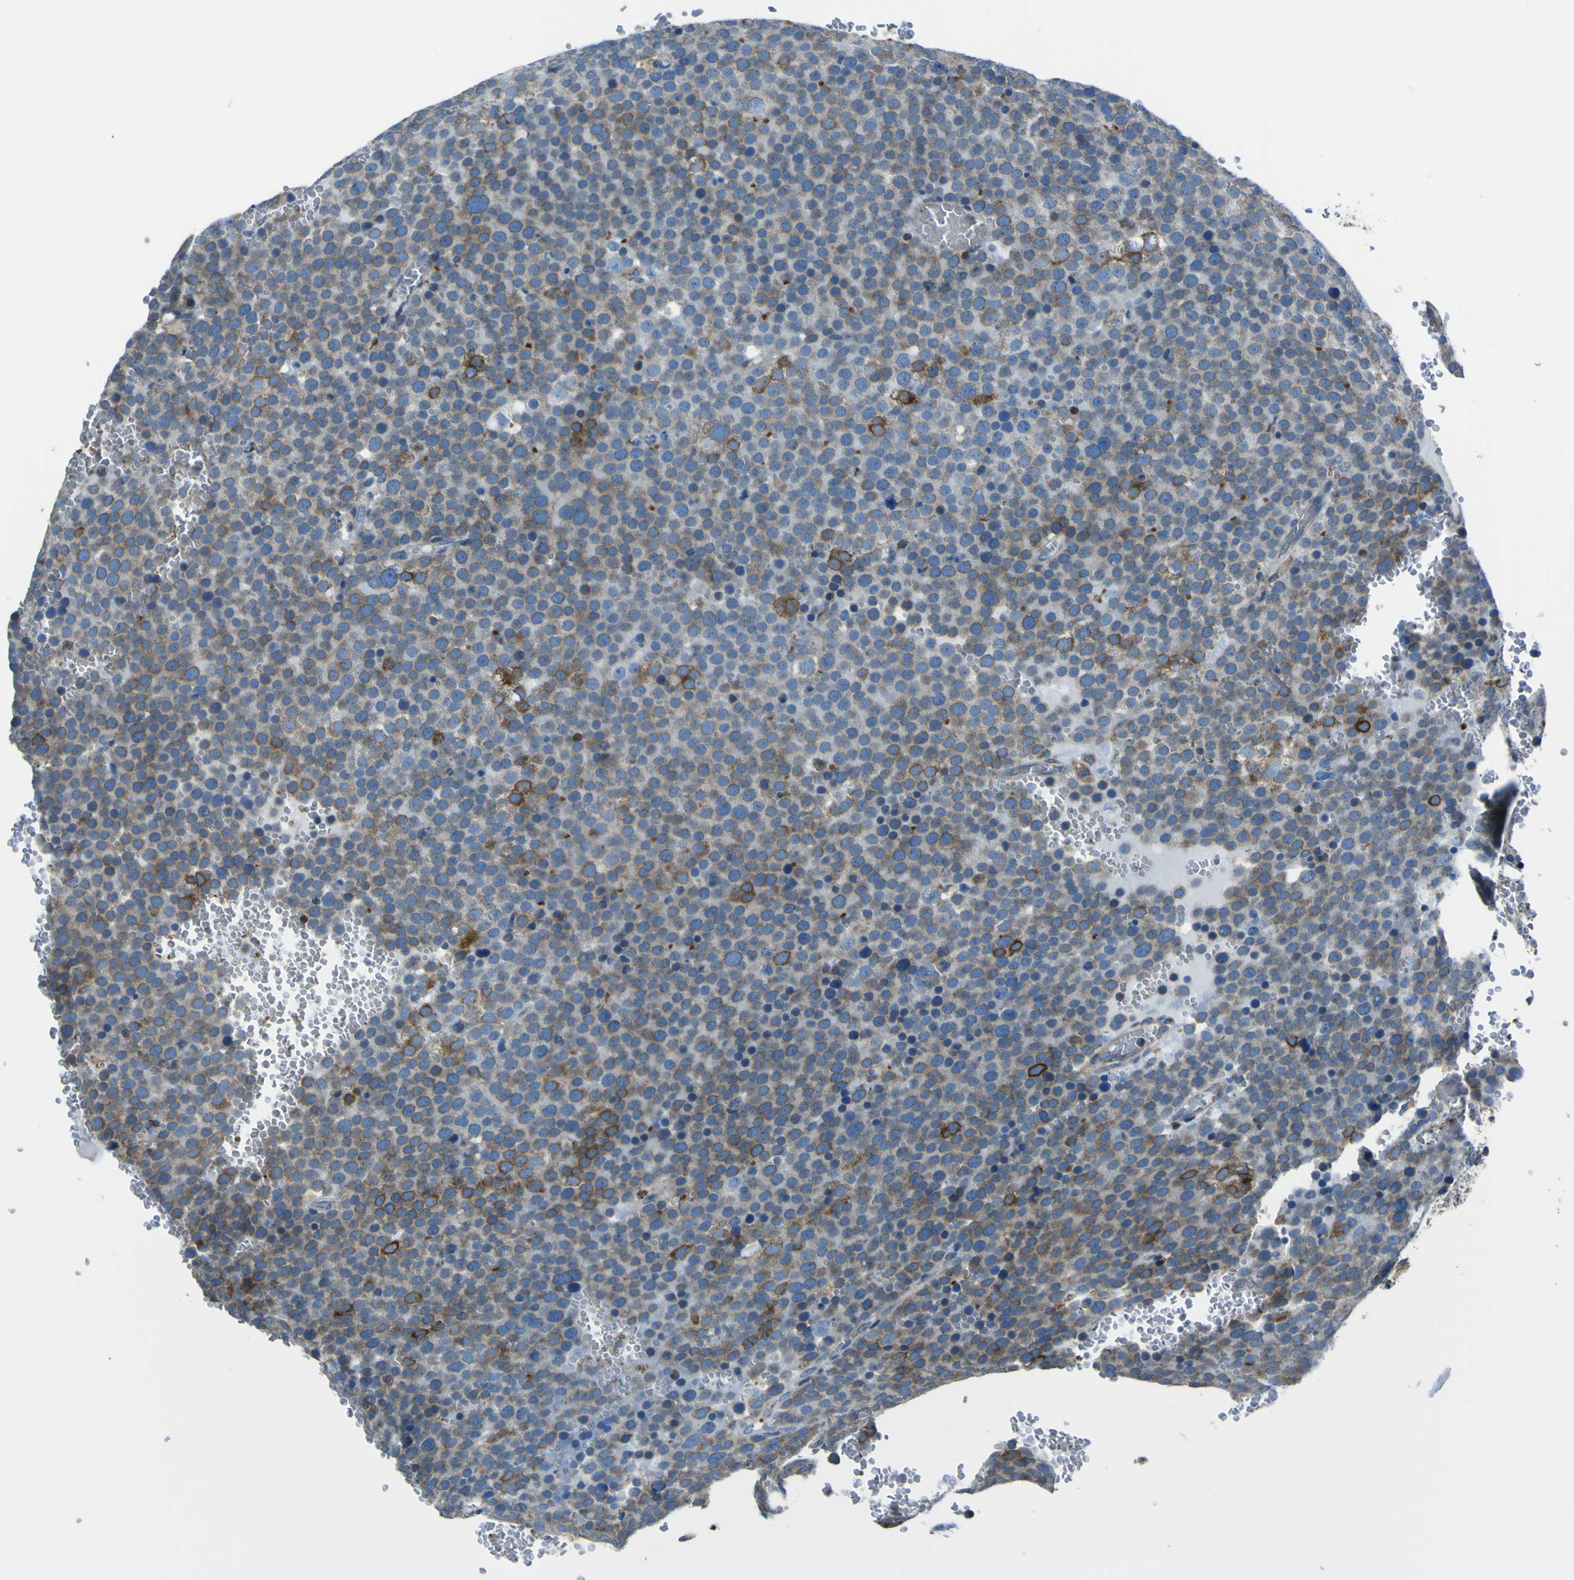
{"staining": {"intensity": "moderate", "quantity": "<25%", "location": "cytoplasmic/membranous"}, "tissue": "testis cancer", "cell_type": "Tumor cells", "image_type": "cancer", "snomed": [{"axis": "morphology", "description": "Seminoma, NOS"}, {"axis": "topography", "description": "Testis"}], "caption": "Human seminoma (testis) stained with a protein marker shows moderate staining in tumor cells.", "gene": "STIM1", "patient": {"sex": "male", "age": 71}}